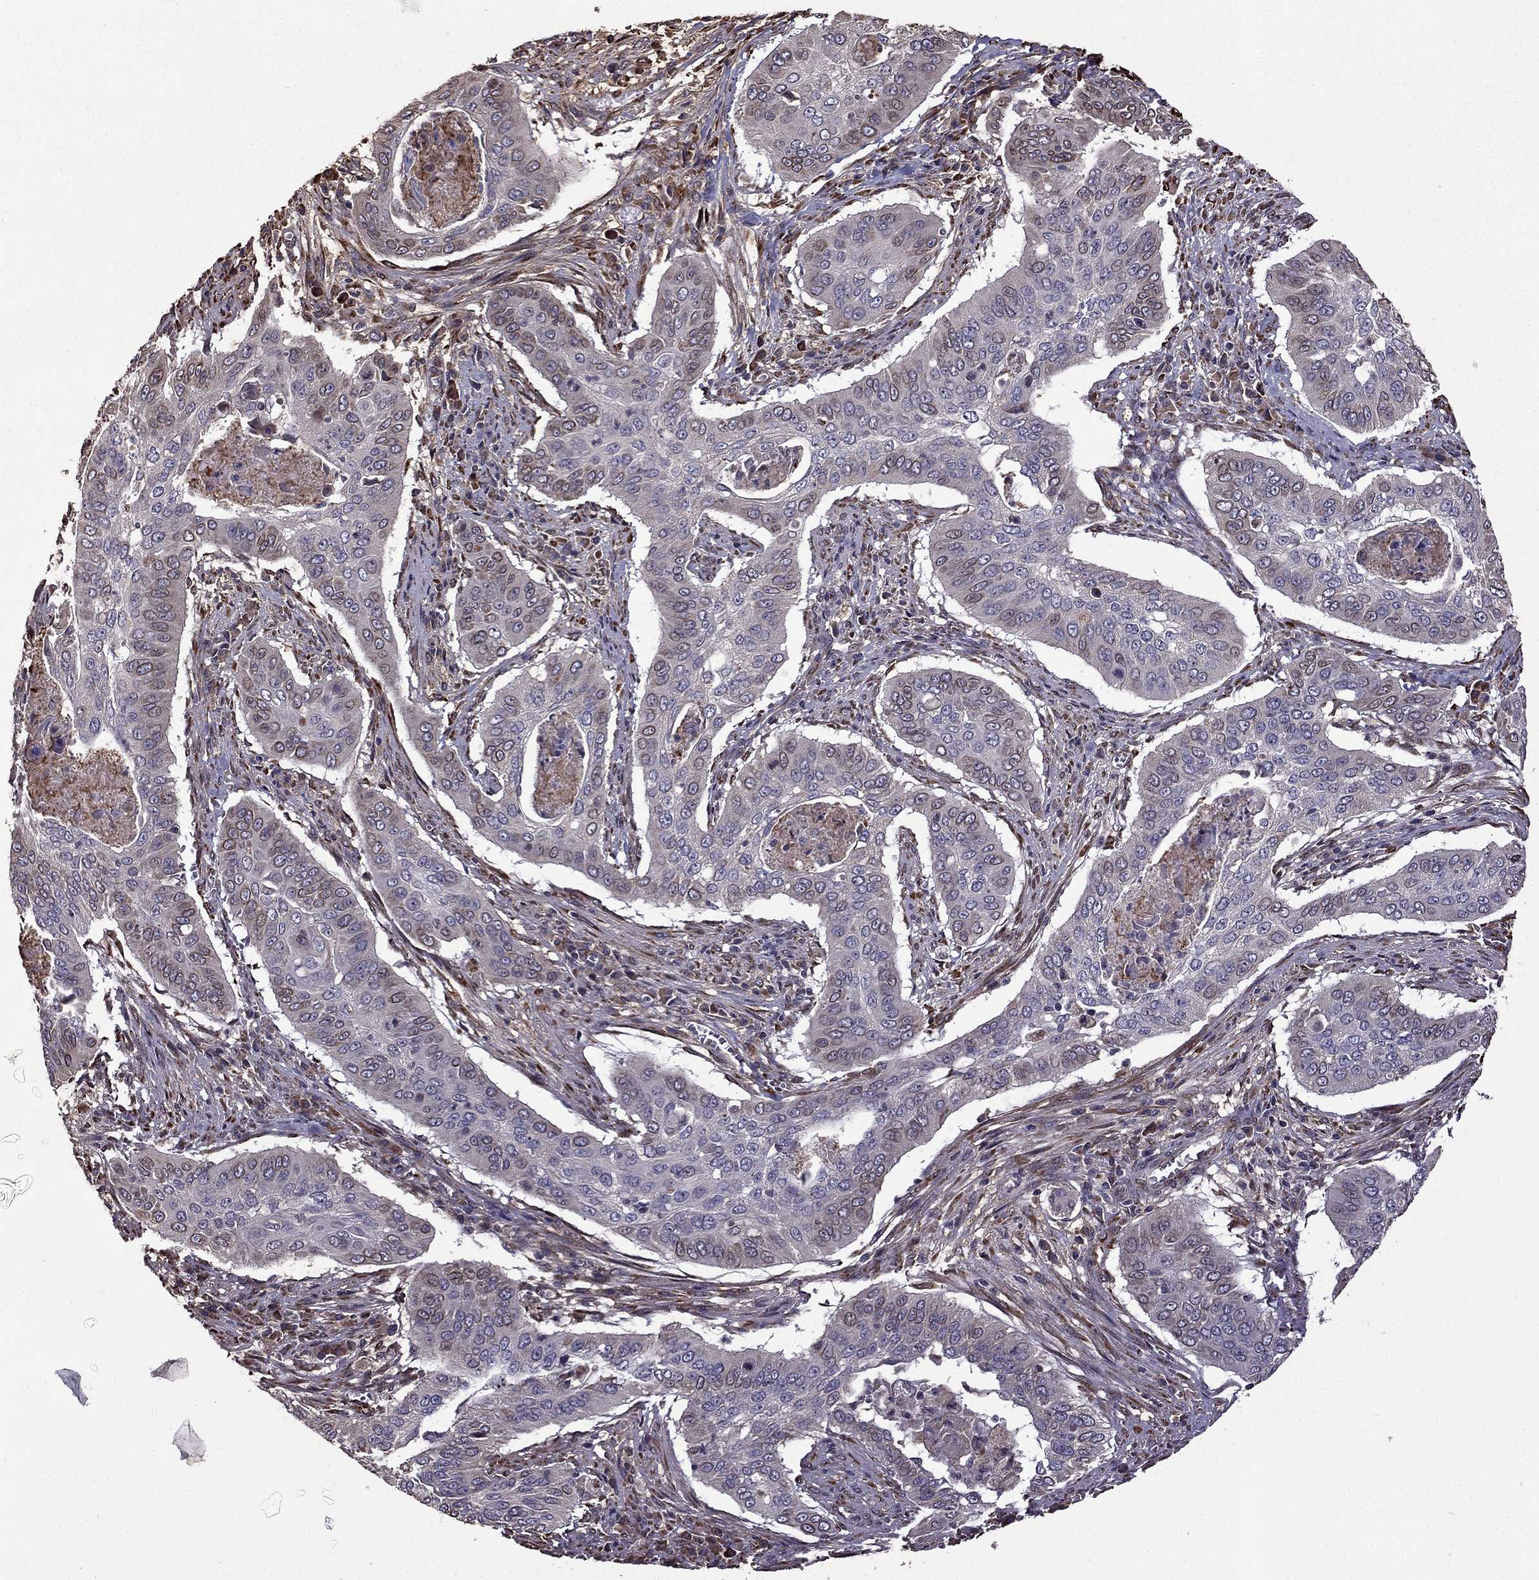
{"staining": {"intensity": "weak", "quantity": "<25%", "location": "cytoplasmic/membranous"}, "tissue": "cervical cancer", "cell_type": "Tumor cells", "image_type": "cancer", "snomed": [{"axis": "morphology", "description": "Squamous cell carcinoma, NOS"}, {"axis": "topography", "description": "Cervix"}], "caption": "A high-resolution image shows immunohistochemistry (IHC) staining of cervical cancer (squamous cell carcinoma), which shows no significant expression in tumor cells.", "gene": "IKBIP", "patient": {"sex": "female", "age": 39}}